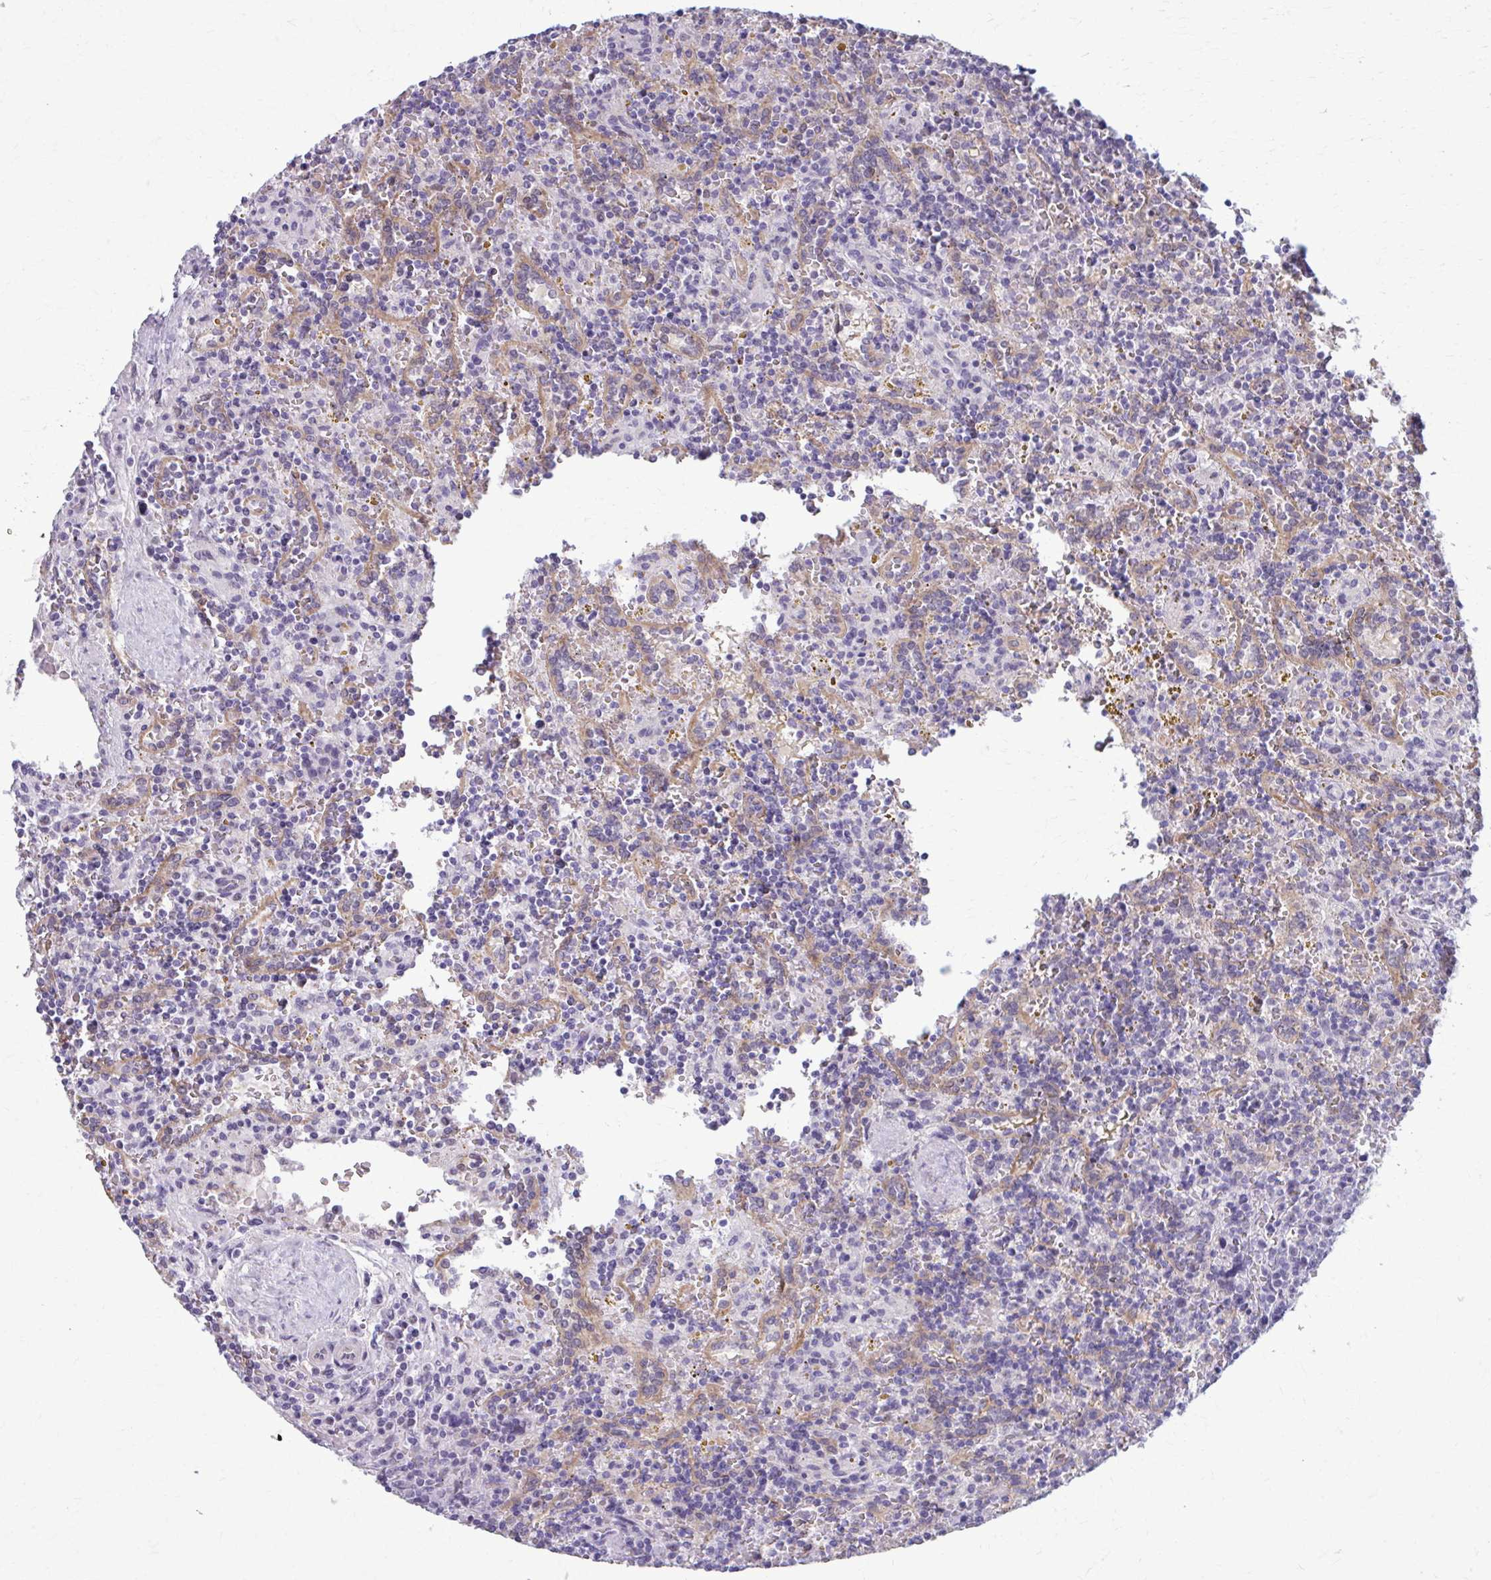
{"staining": {"intensity": "negative", "quantity": "none", "location": "none"}, "tissue": "lymphoma", "cell_type": "Tumor cells", "image_type": "cancer", "snomed": [{"axis": "morphology", "description": "Malignant lymphoma, non-Hodgkin's type, Low grade"}, {"axis": "topography", "description": "Spleen"}], "caption": "Human malignant lymphoma, non-Hodgkin's type (low-grade) stained for a protein using IHC displays no positivity in tumor cells.", "gene": "NUMBL", "patient": {"sex": "male", "age": 67}}